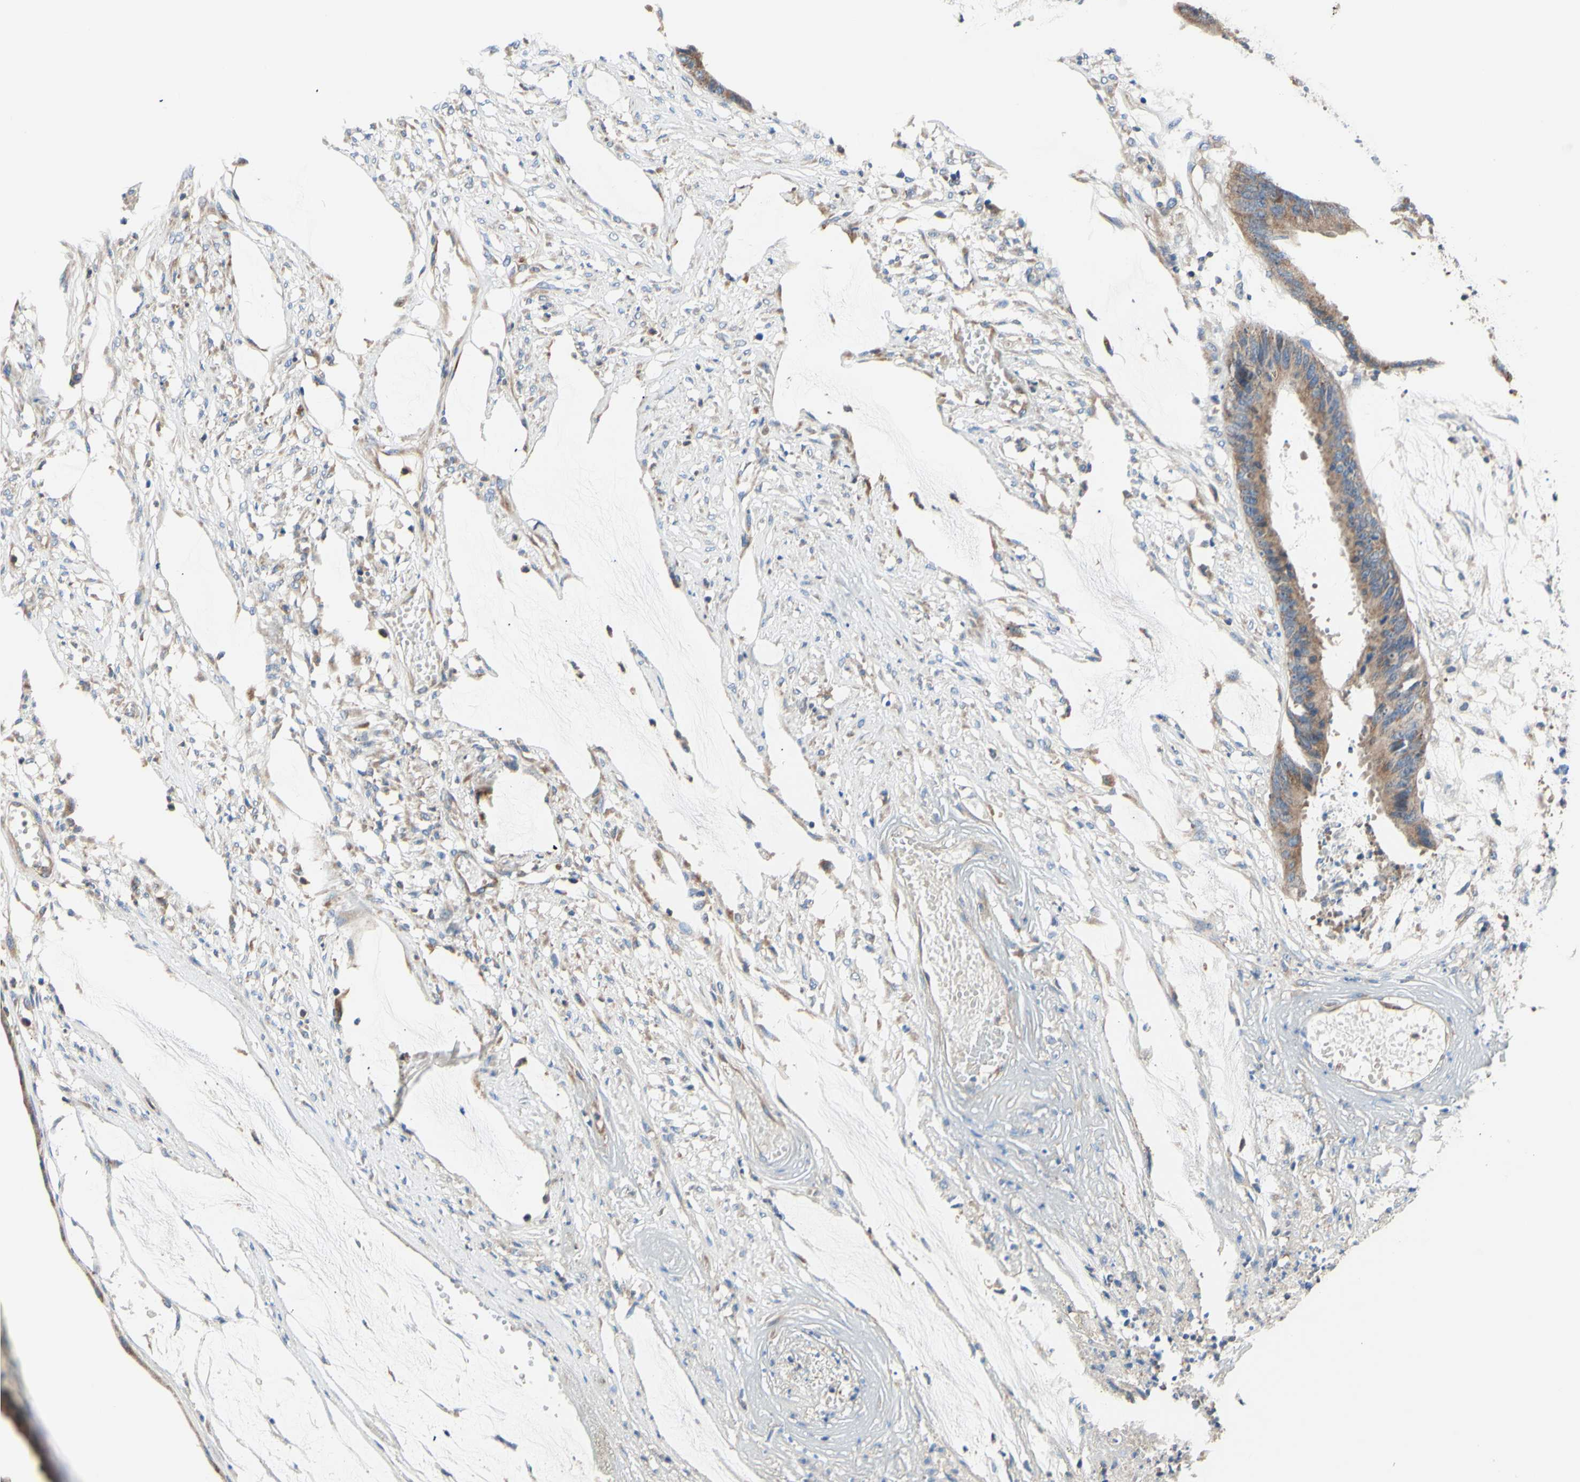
{"staining": {"intensity": "moderate", "quantity": ">75%", "location": "cytoplasmic/membranous"}, "tissue": "colorectal cancer", "cell_type": "Tumor cells", "image_type": "cancer", "snomed": [{"axis": "morphology", "description": "Adenocarcinoma, NOS"}, {"axis": "topography", "description": "Rectum"}], "caption": "Moderate cytoplasmic/membranous expression is seen in about >75% of tumor cells in adenocarcinoma (colorectal).", "gene": "FMR1", "patient": {"sex": "female", "age": 66}}